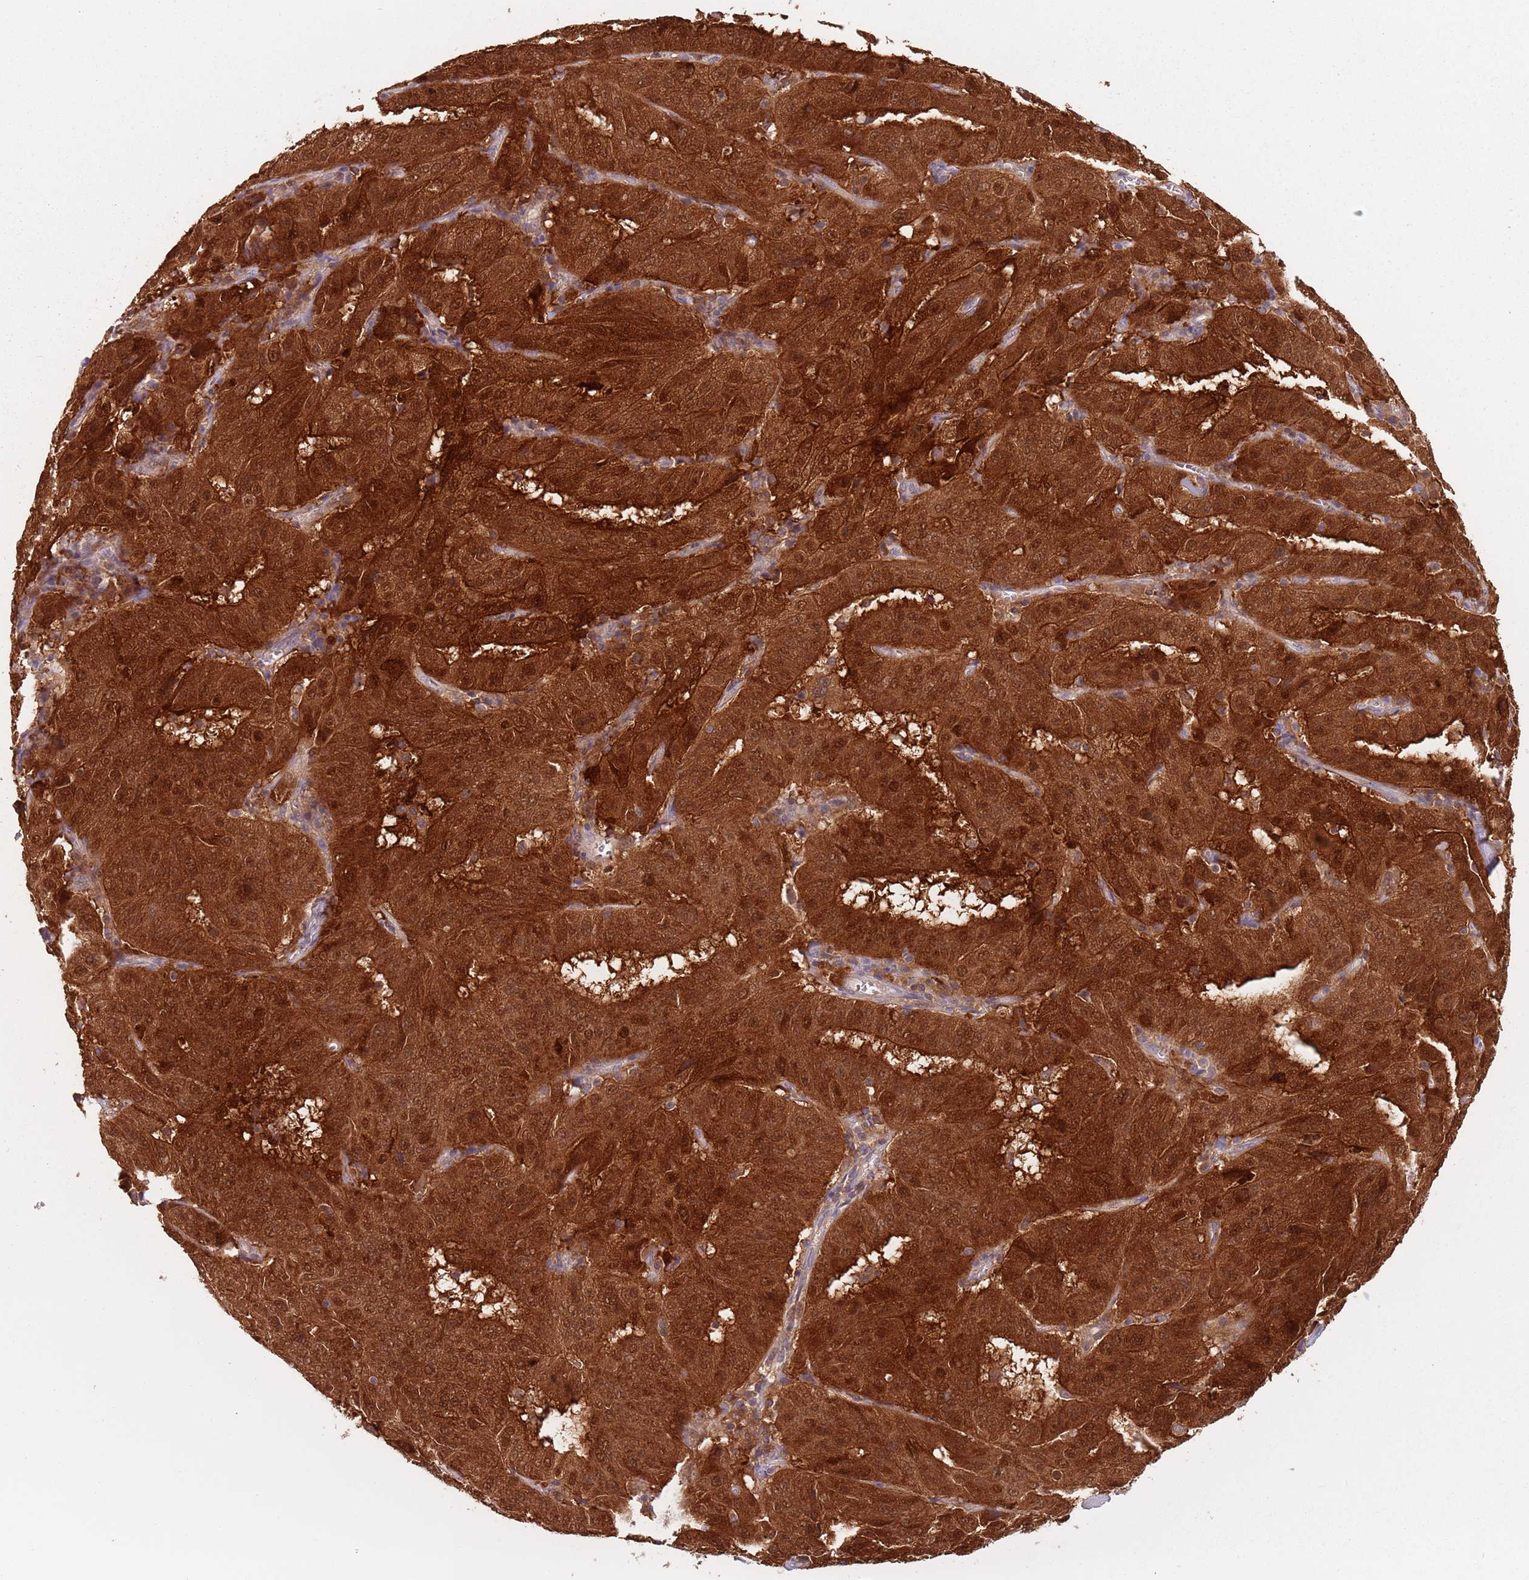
{"staining": {"intensity": "strong", "quantity": ">75%", "location": "cytoplasmic/membranous,nuclear"}, "tissue": "pancreatic cancer", "cell_type": "Tumor cells", "image_type": "cancer", "snomed": [{"axis": "morphology", "description": "Adenocarcinoma, NOS"}, {"axis": "topography", "description": "Pancreas"}], "caption": "Pancreatic adenocarcinoma stained with a protein marker displays strong staining in tumor cells.", "gene": "NAXE", "patient": {"sex": "male", "age": 63}}